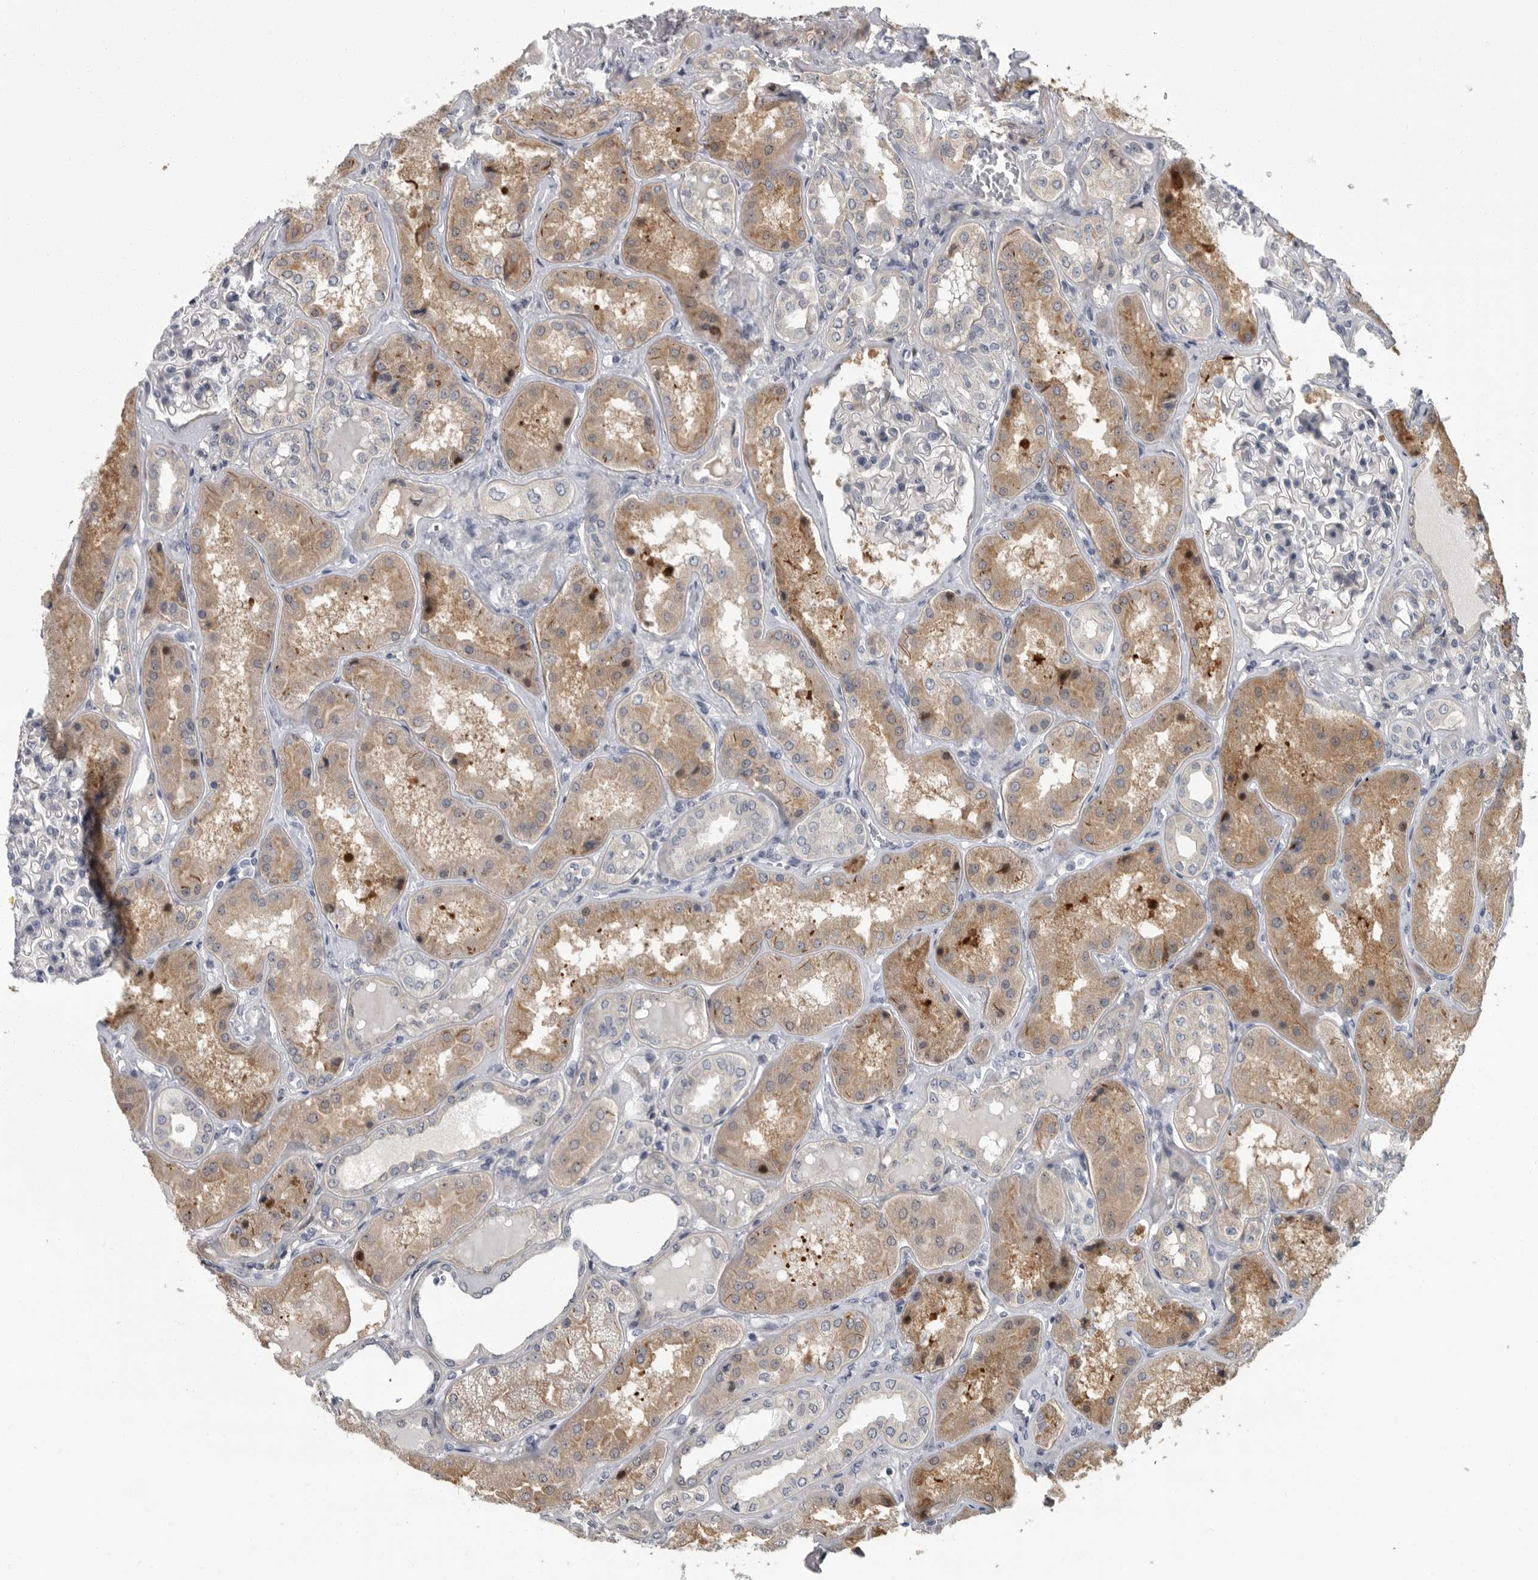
{"staining": {"intensity": "negative", "quantity": "none", "location": "none"}, "tissue": "kidney", "cell_type": "Cells in glomeruli", "image_type": "normal", "snomed": [{"axis": "morphology", "description": "Normal tissue, NOS"}, {"axis": "topography", "description": "Kidney"}], "caption": "The micrograph reveals no staining of cells in glomeruli in unremarkable kidney.", "gene": "PDE7A", "patient": {"sex": "female", "age": 56}}